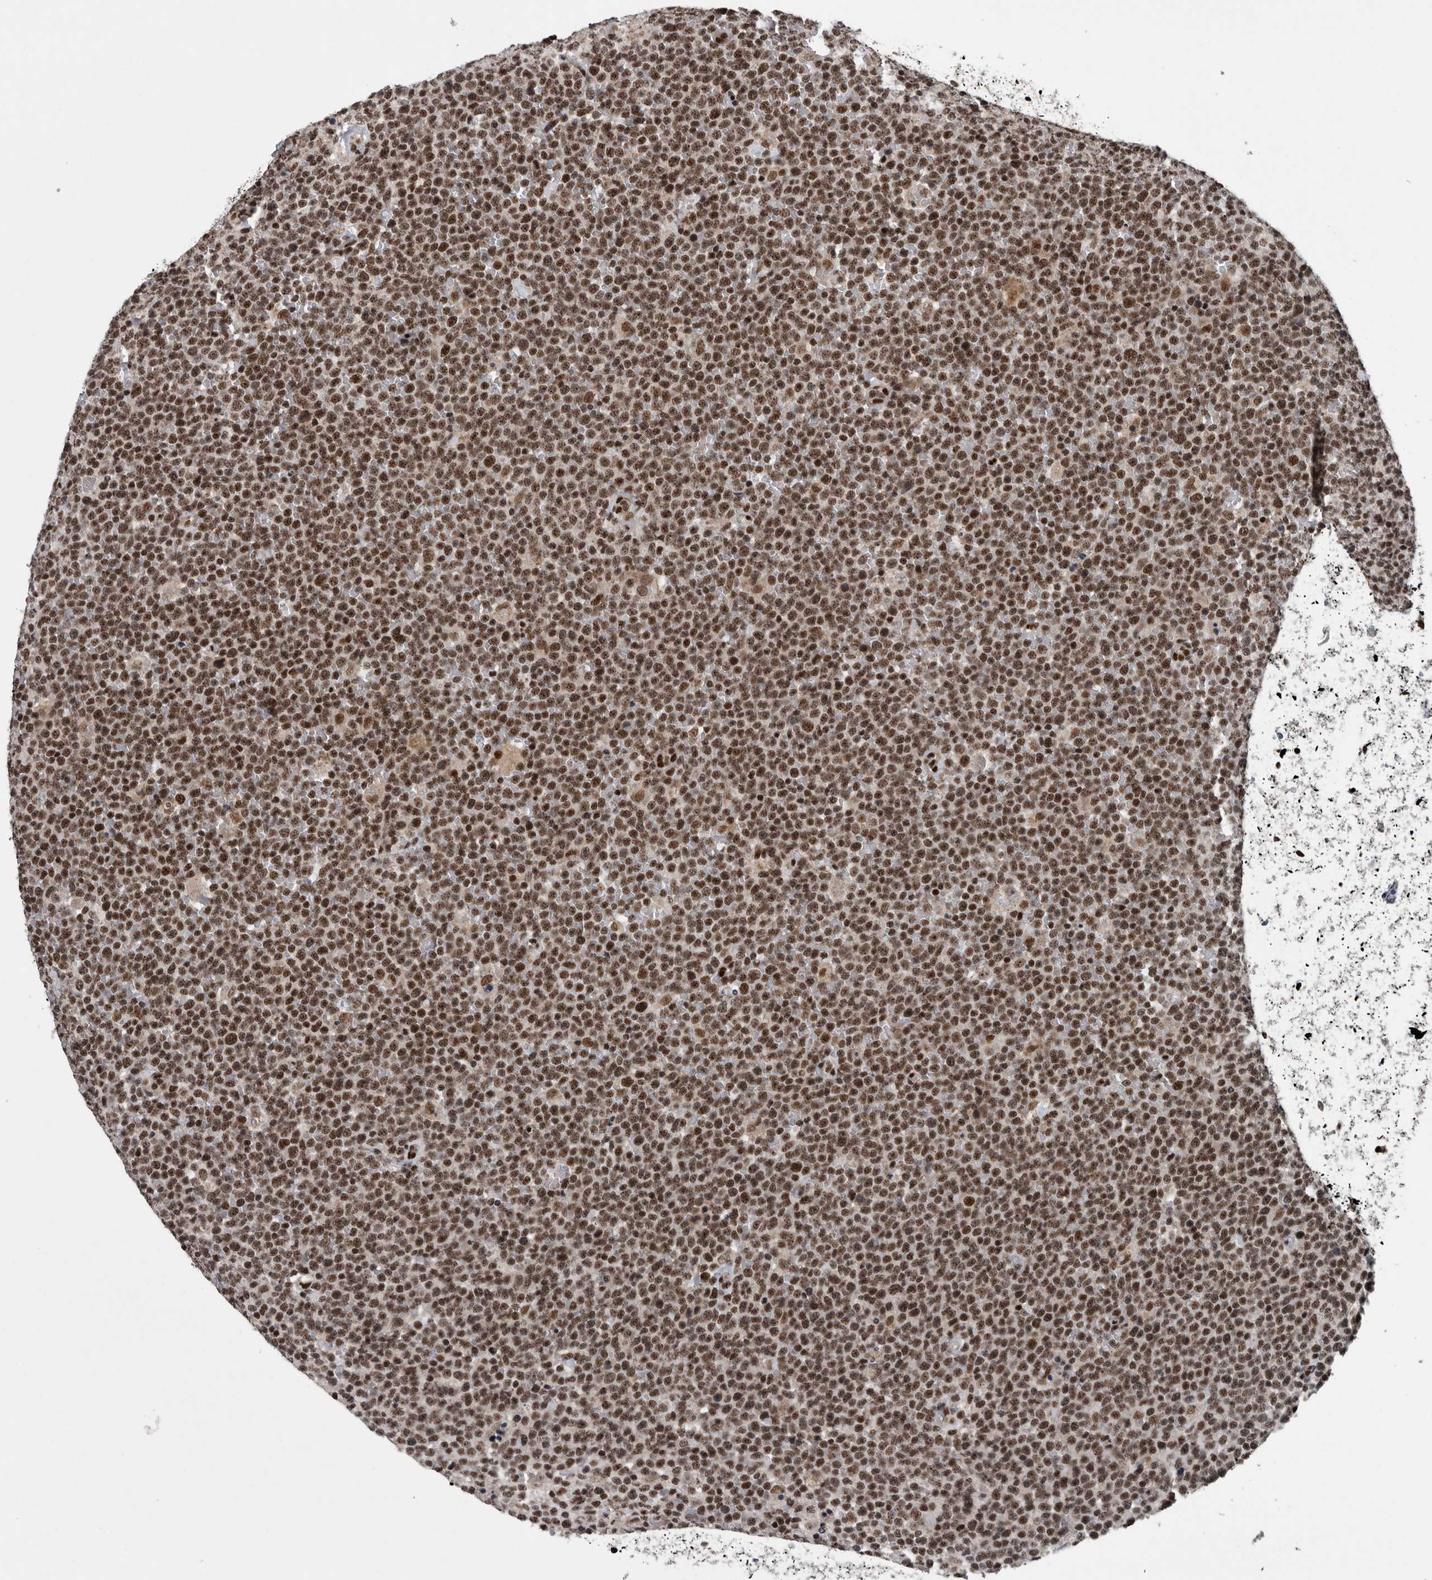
{"staining": {"intensity": "moderate", "quantity": ">75%", "location": "nuclear"}, "tissue": "lymphoma", "cell_type": "Tumor cells", "image_type": "cancer", "snomed": [{"axis": "morphology", "description": "Malignant lymphoma, non-Hodgkin's type, High grade"}, {"axis": "topography", "description": "Lymph node"}], "caption": "A brown stain shows moderate nuclear staining of a protein in lymphoma tumor cells.", "gene": "SENP7", "patient": {"sex": "male", "age": 61}}